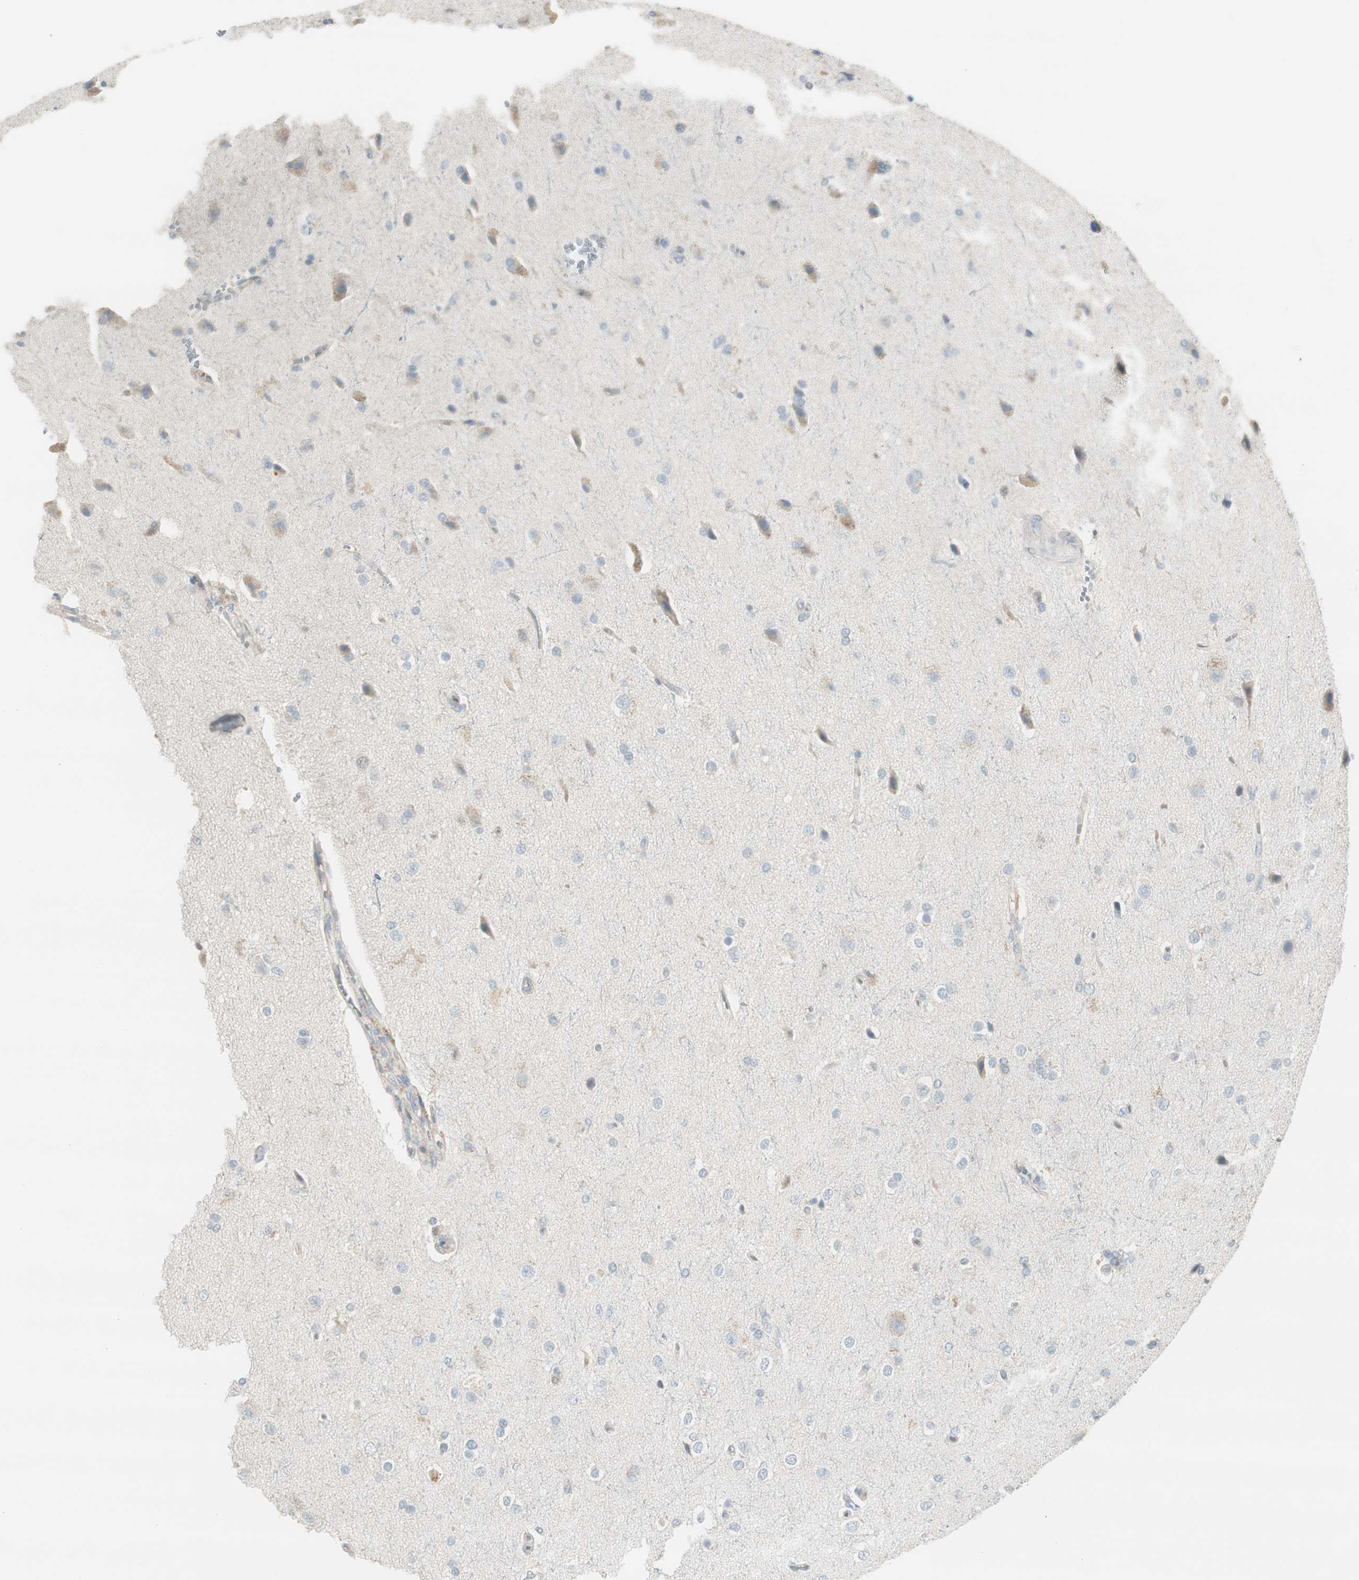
{"staining": {"intensity": "negative", "quantity": "none", "location": "none"}, "tissue": "glioma", "cell_type": "Tumor cells", "image_type": "cancer", "snomed": [{"axis": "morphology", "description": "Glioma, malignant, High grade"}, {"axis": "topography", "description": "Brain"}], "caption": "Protein analysis of malignant glioma (high-grade) shows no significant staining in tumor cells. The staining was performed using DAB (3,3'-diaminobenzidine) to visualize the protein expression in brown, while the nuclei were stained in blue with hematoxylin (Magnification: 20x).", "gene": "EVA1A", "patient": {"sex": "male", "age": 71}}